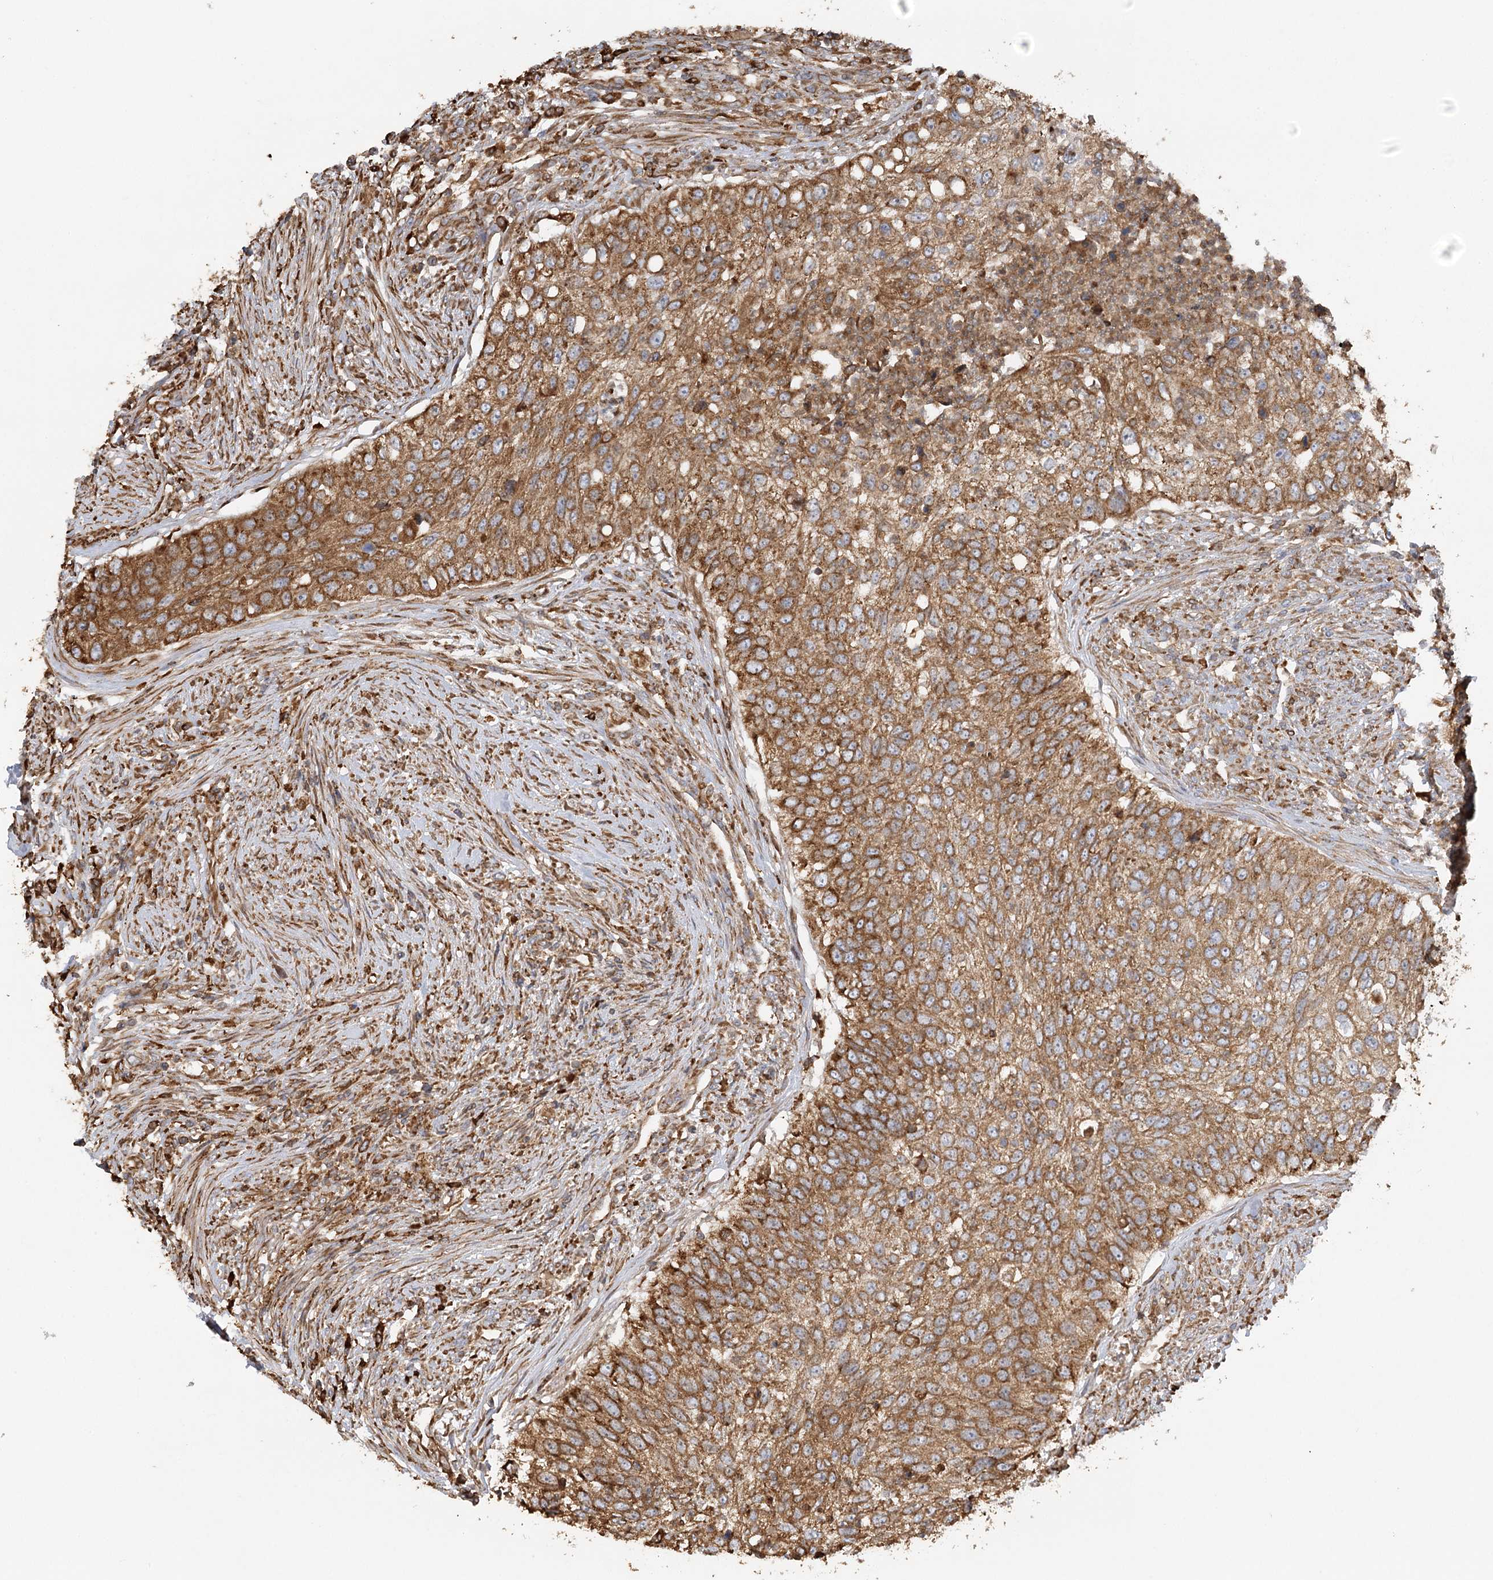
{"staining": {"intensity": "strong", "quantity": ">75%", "location": "cytoplasmic/membranous"}, "tissue": "urothelial cancer", "cell_type": "Tumor cells", "image_type": "cancer", "snomed": [{"axis": "morphology", "description": "Urothelial carcinoma, High grade"}, {"axis": "topography", "description": "Urinary bladder"}], "caption": "IHC (DAB (3,3'-diaminobenzidine)) staining of urothelial carcinoma (high-grade) exhibits strong cytoplasmic/membranous protein expression in about >75% of tumor cells.", "gene": "ACAP2", "patient": {"sex": "female", "age": 60}}